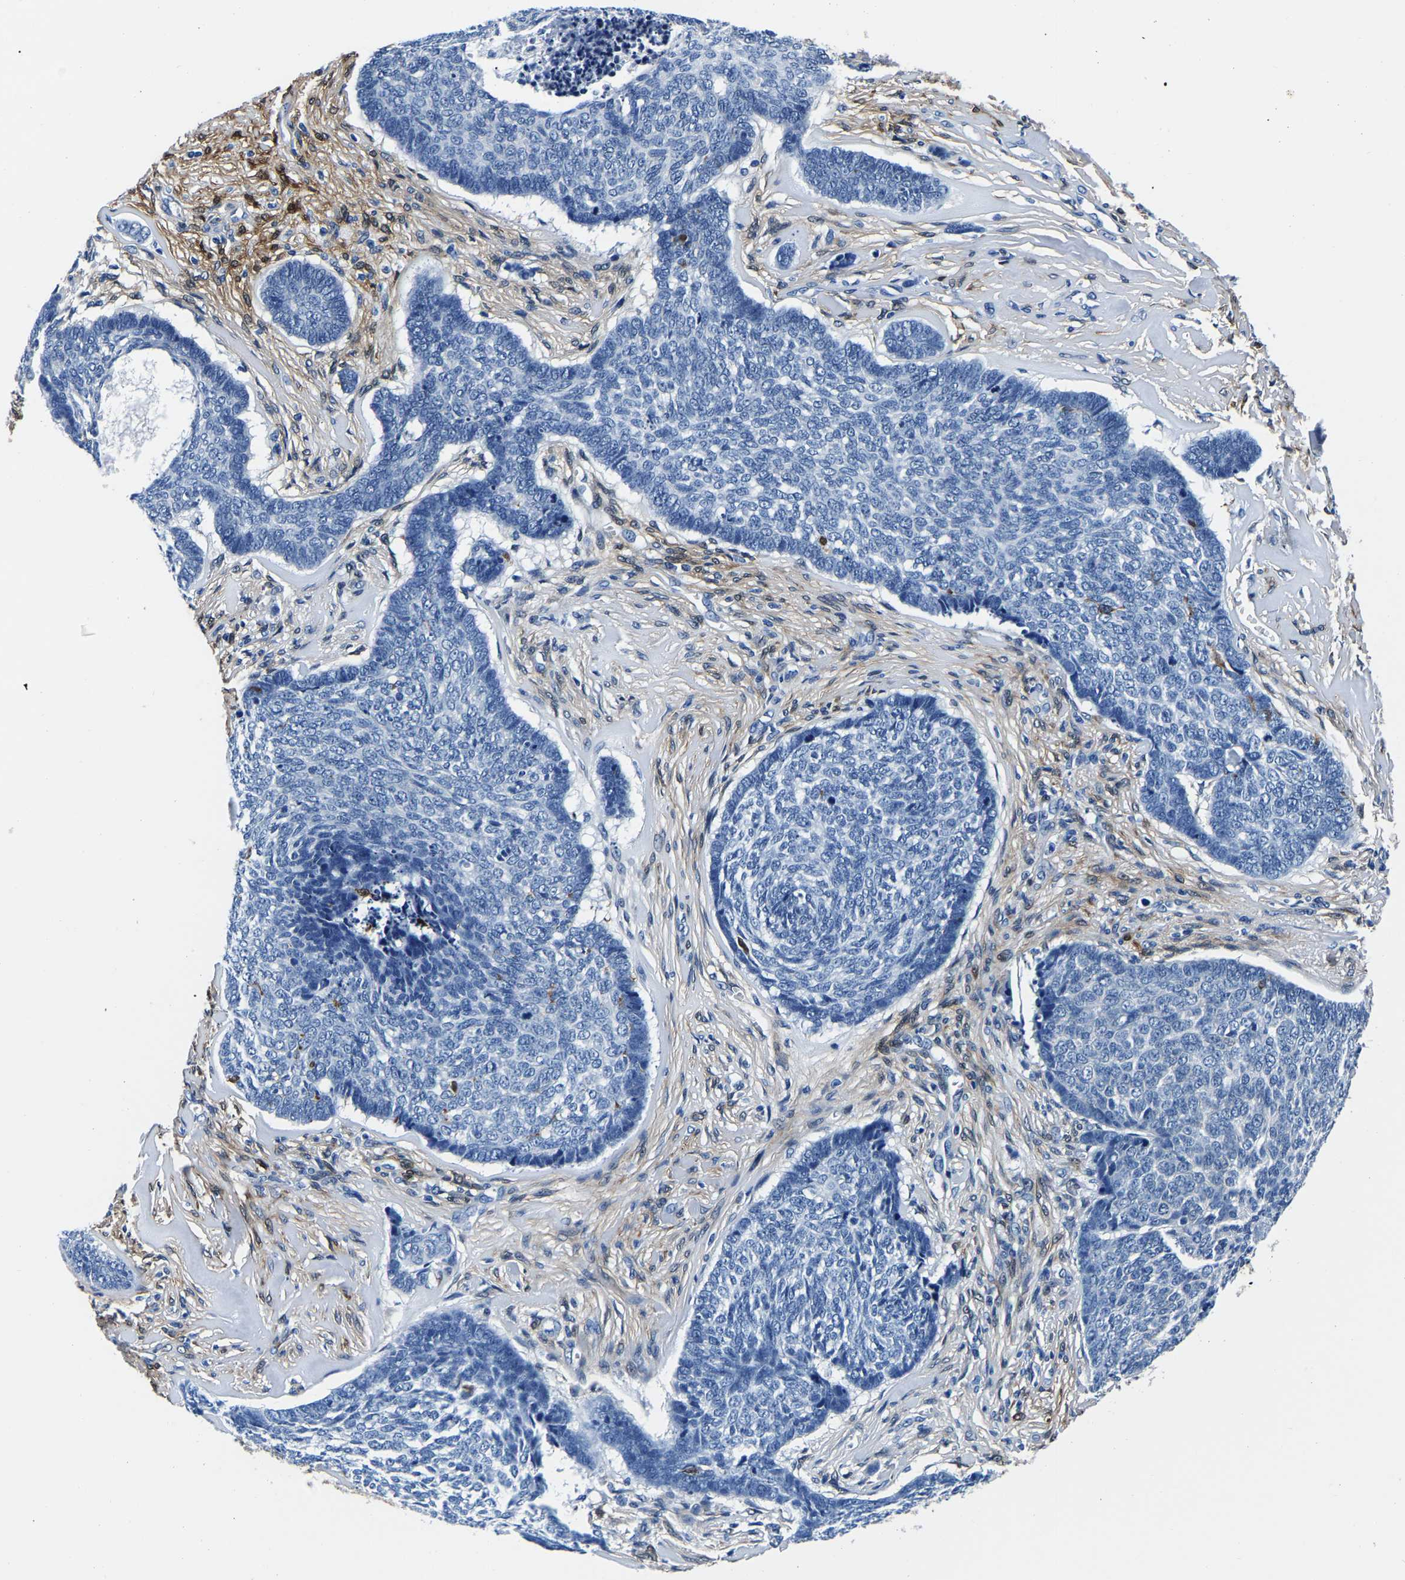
{"staining": {"intensity": "negative", "quantity": "none", "location": "none"}, "tissue": "skin cancer", "cell_type": "Tumor cells", "image_type": "cancer", "snomed": [{"axis": "morphology", "description": "Basal cell carcinoma"}, {"axis": "topography", "description": "Skin"}], "caption": "Skin cancer was stained to show a protein in brown. There is no significant positivity in tumor cells.", "gene": "S100A13", "patient": {"sex": "male", "age": 84}}